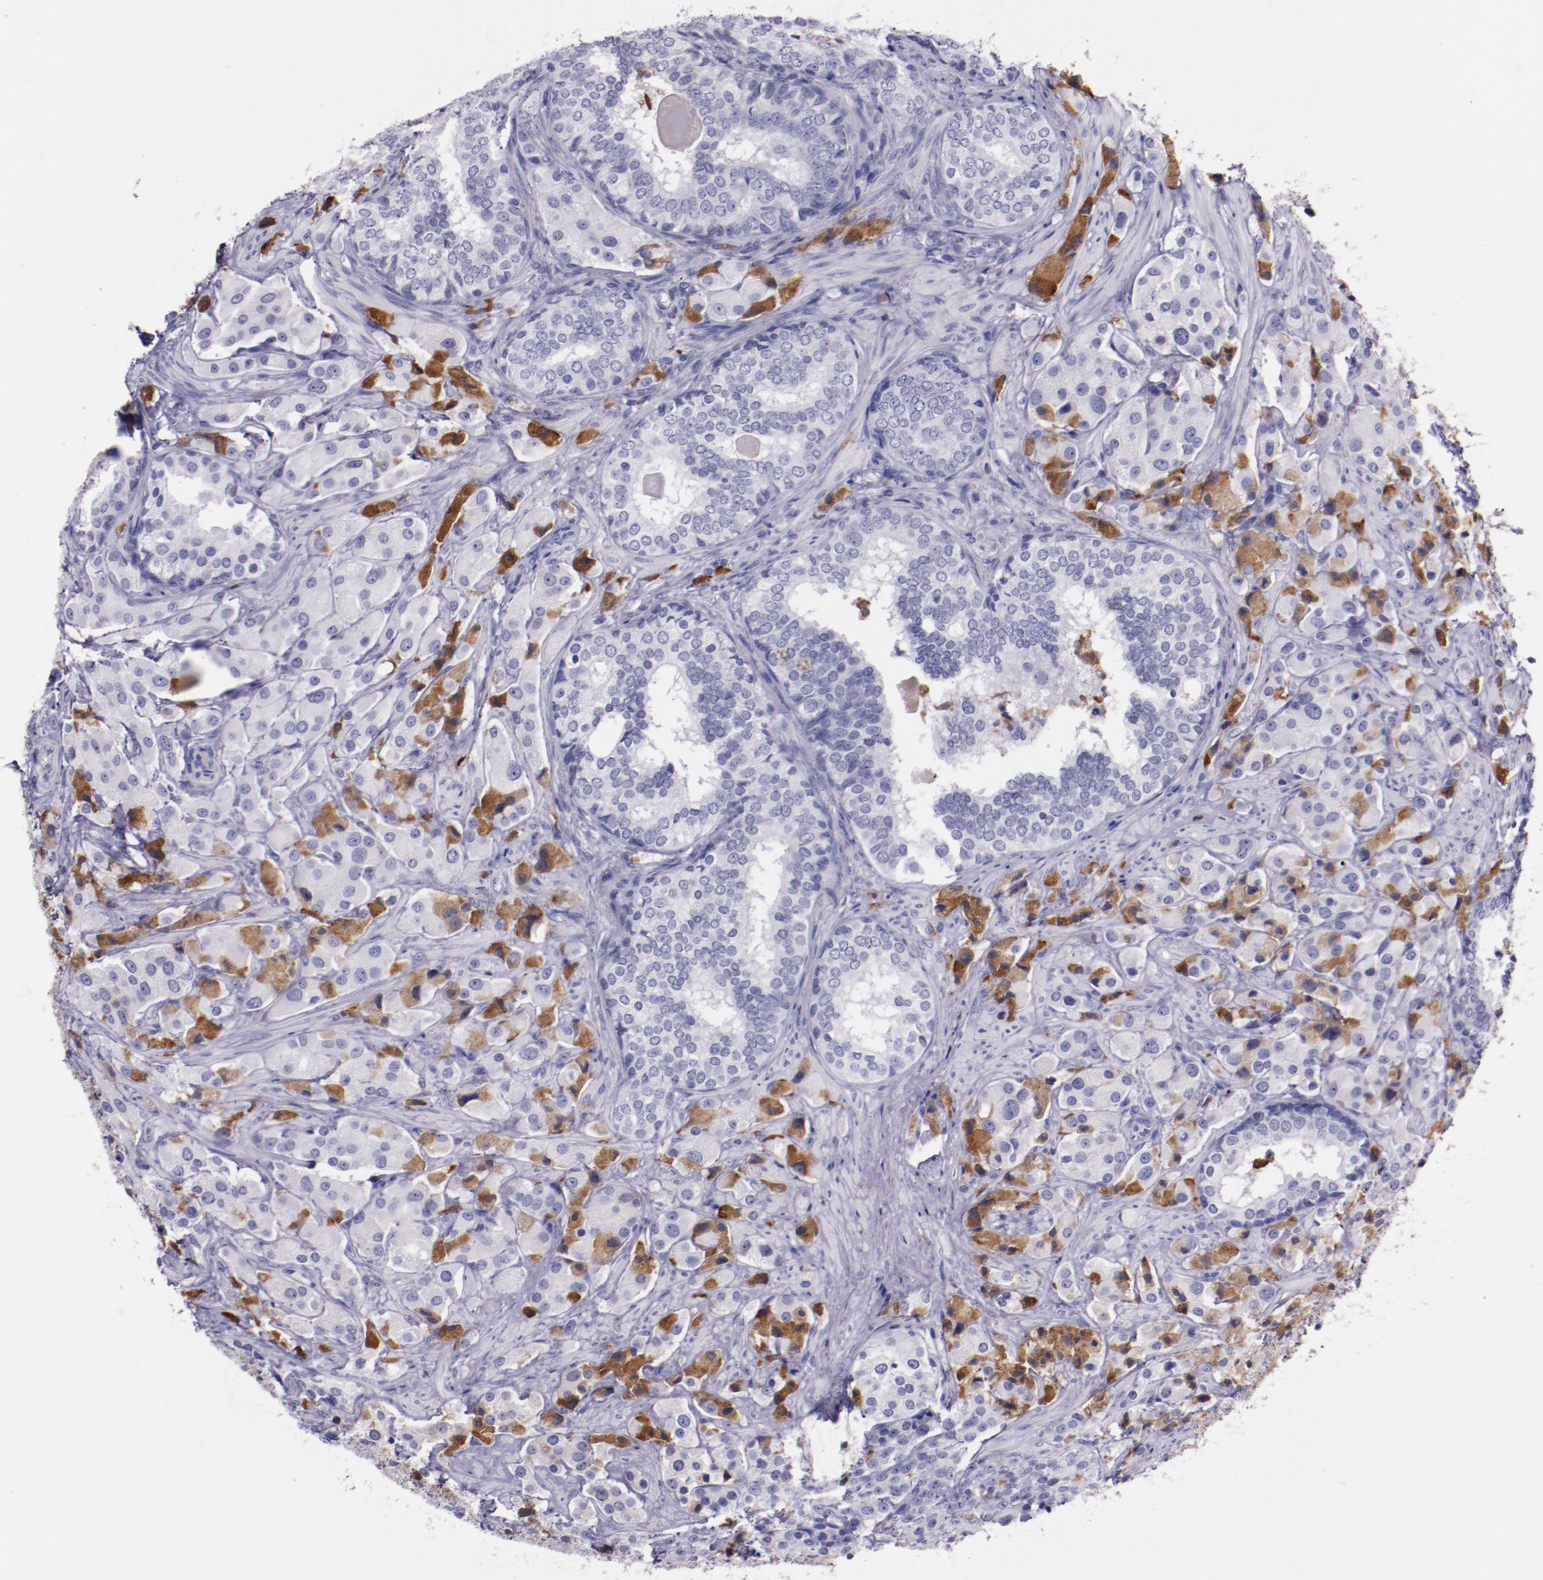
{"staining": {"intensity": "weak", "quantity": "25%-75%", "location": "cytoplasmic/membranous"}, "tissue": "prostate cancer", "cell_type": "Tumor cells", "image_type": "cancer", "snomed": [{"axis": "morphology", "description": "Adenocarcinoma, Medium grade"}, {"axis": "topography", "description": "Prostate"}], "caption": "Prostate adenocarcinoma (medium-grade) stained for a protein (brown) exhibits weak cytoplasmic/membranous positive positivity in about 25%-75% of tumor cells.", "gene": "APOH", "patient": {"sex": "male", "age": 70}}